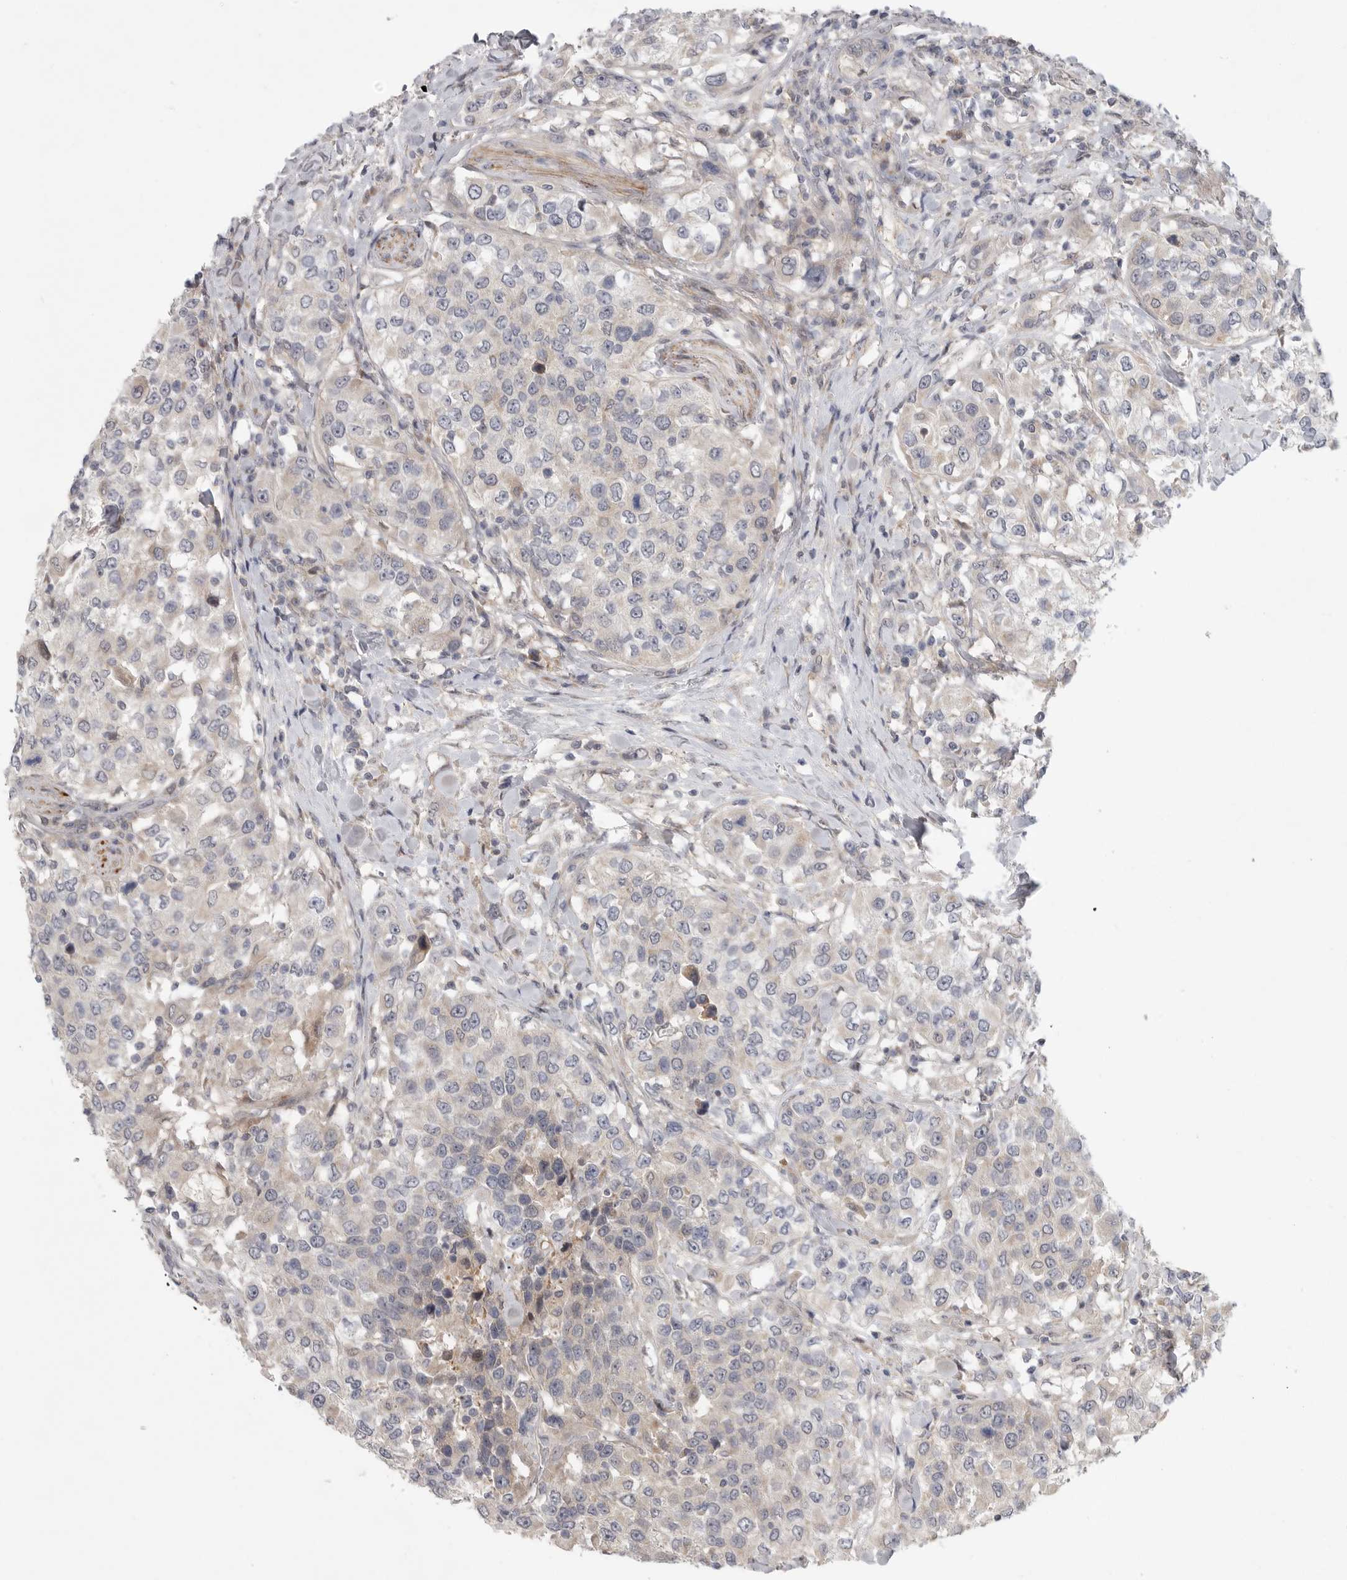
{"staining": {"intensity": "negative", "quantity": "none", "location": "none"}, "tissue": "urothelial cancer", "cell_type": "Tumor cells", "image_type": "cancer", "snomed": [{"axis": "morphology", "description": "Urothelial carcinoma, High grade"}, {"axis": "topography", "description": "Urinary bladder"}], "caption": "The photomicrograph demonstrates no staining of tumor cells in high-grade urothelial carcinoma.", "gene": "FBXO43", "patient": {"sex": "female", "age": 80}}